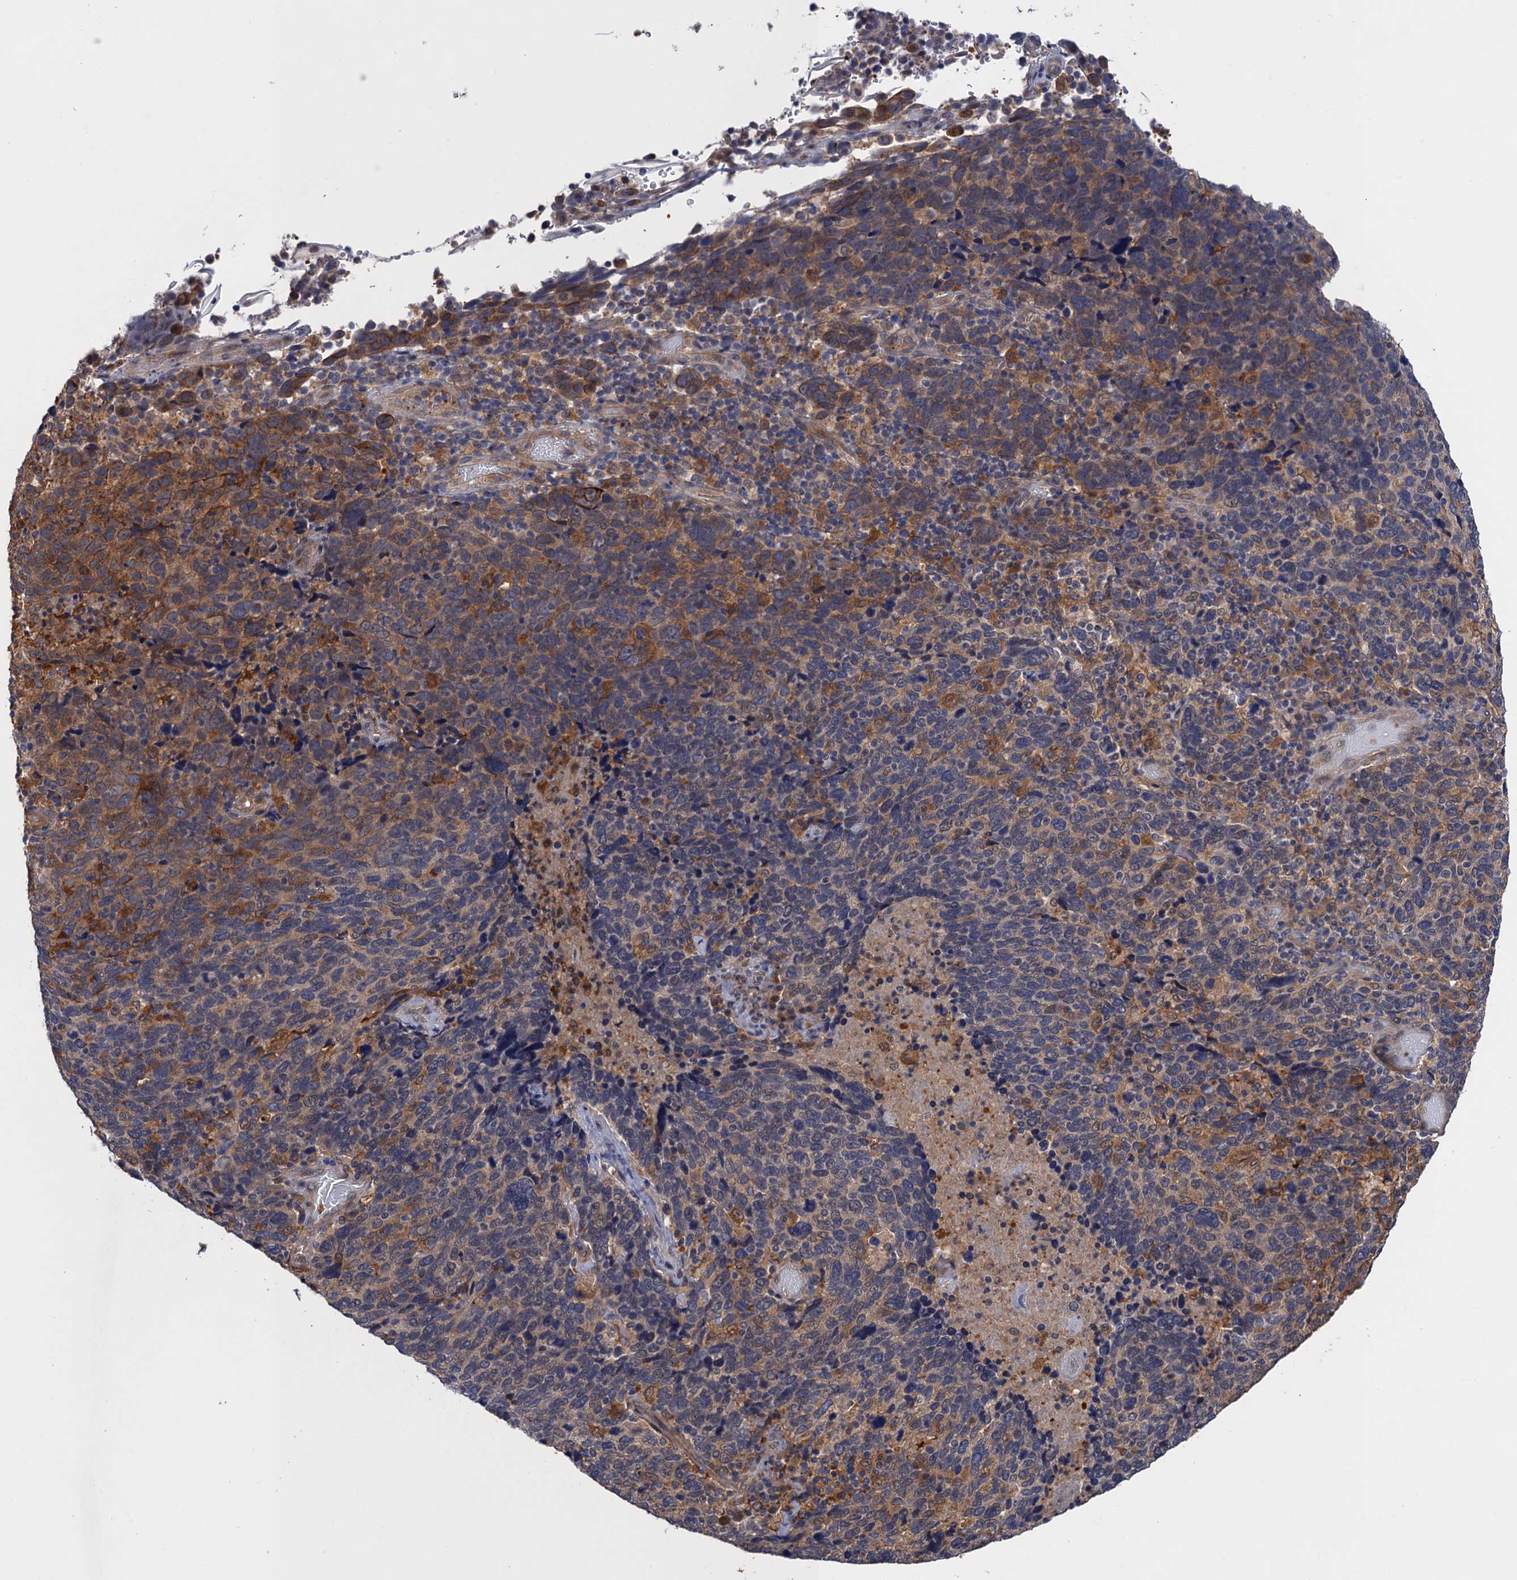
{"staining": {"intensity": "moderate", "quantity": "<25%", "location": "cytoplasmic/membranous"}, "tissue": "cervical cancer", "cell_type": "Tumor cells", "image_type": "cancer", "snomed": [{"axis": "morphology", "description": "Squamous cell carcinoma, NOS"}, {"axis": "topography", "description": "Cervix"}], "caption": "Cervical squamous cell carcinoma was stained to show a protein in brown. There is low levels of moderate cytoplasmic/membranous positivity in about <25% of tumor cells.", "gene": "NEK8", "patient": {"sex": "female", "age": 41}}